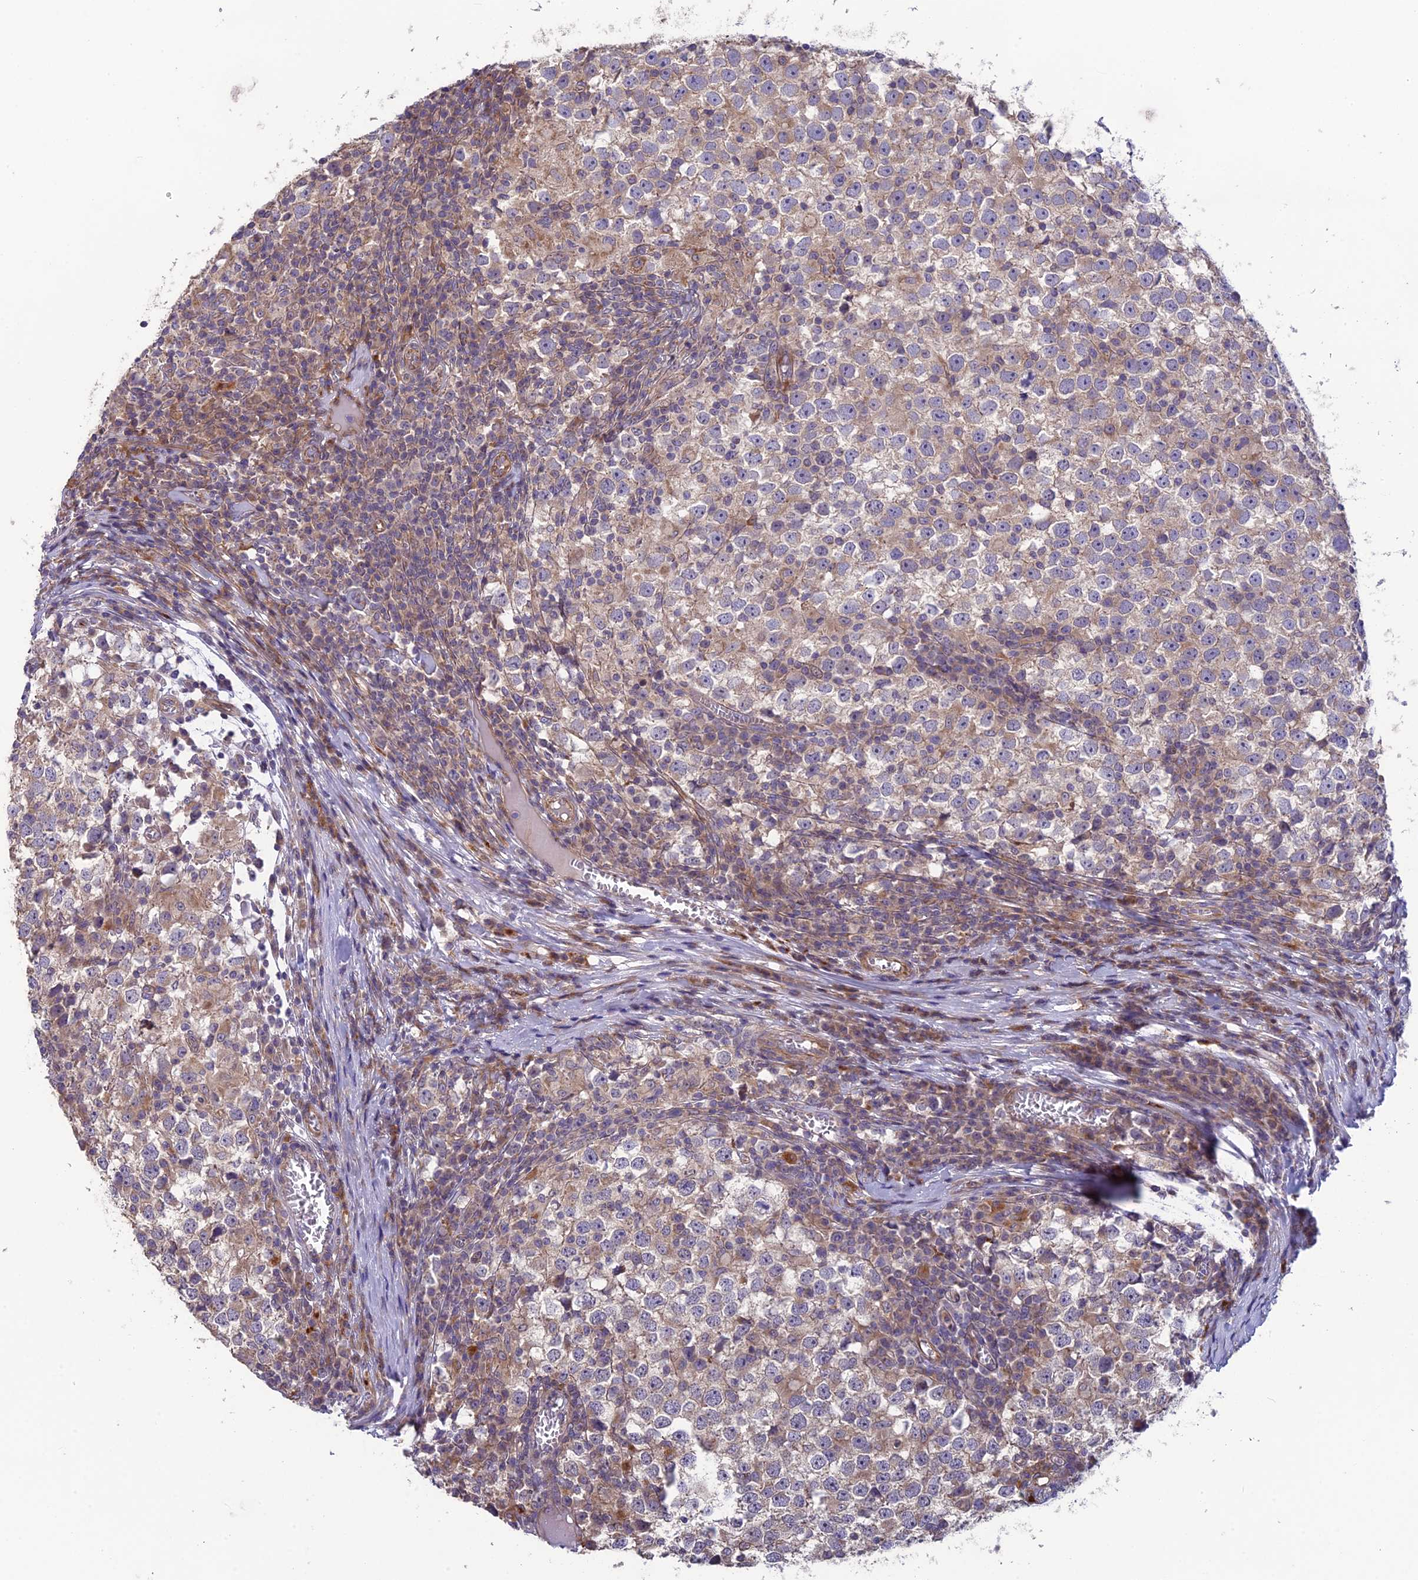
{"staining": {"intensity": "weak", "quantity": "<25%", "location": "cytoplasmic/membranous"}, "tissue": "testis cancer", "cell_type": "Tumor cells", "image_type": "cancer", "snomed": [{"axis": "morphology", "description": "Seminoma, NOS"}, {"axis": "topography", "description": "Testis"}], "caption": "Protein analysis of testis seminoma demonstrates no significant positivity in tumor cells.", "gene": "BLTP2", "patient": {"sex": "male", "age": 65}}